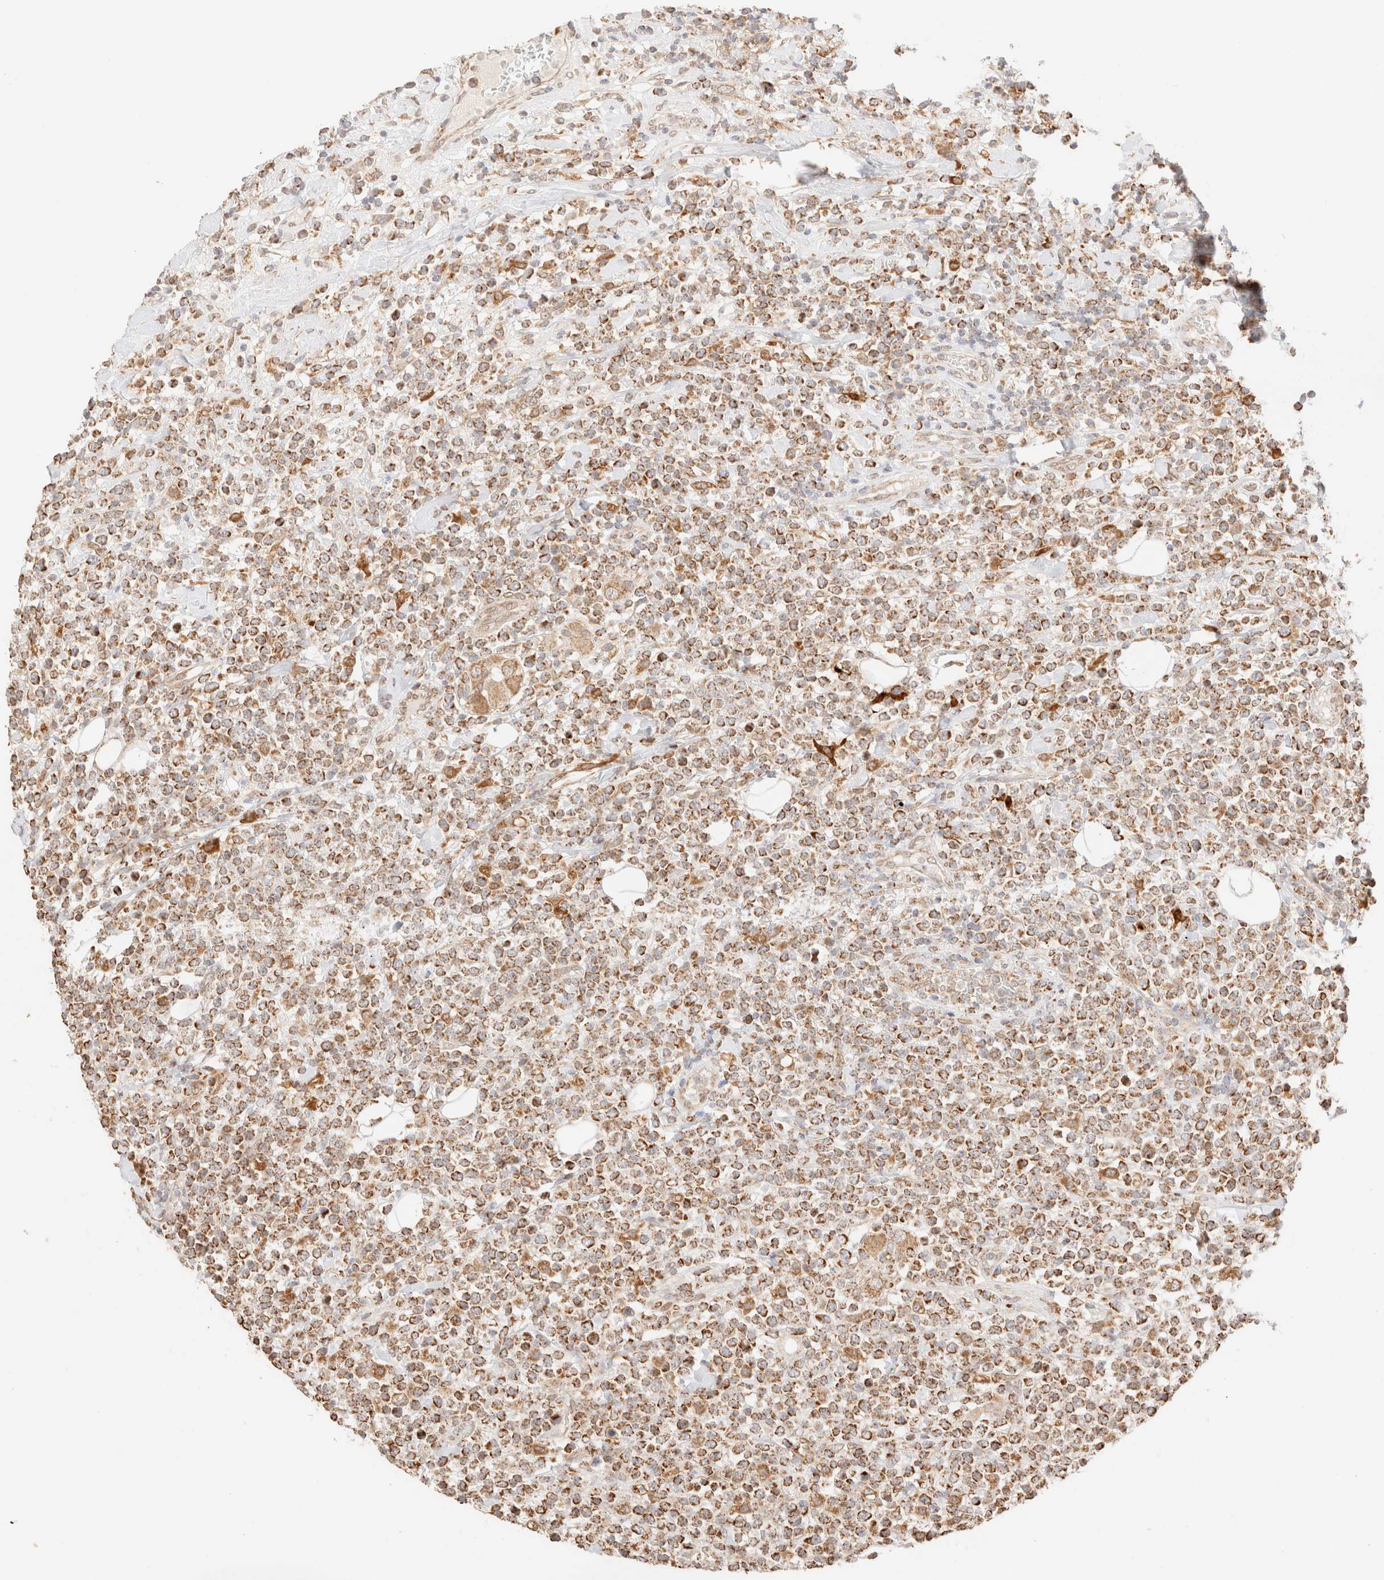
{"staining": {"intensity": "moderate", "quantity": ">75%", "location": "cytoplasmic/membranous"}, "tissue": "lymphoma", "cell_type": "Tumor cells", "image_type": "cancer", "snomed": [{"axis": "morphology", "description": "Malignant lymphoma, non-Hodgkin's type, High grade"}, {"axis": "topography", "description": "Colon"}], "caption": "Protein analysis of lymphoma tissue shows moderate cytoplasmic/membranous expression in about >75% of tumor cells. The staining was performed using DAB (3,3'-diaminobenzidine) to visualize the protein expression in brown, while the nuclei were stained in blue with hematoxylin (Magnification: 20x).", "gene": "TACO1", "patient": {"sex": "female", "age": 53}}